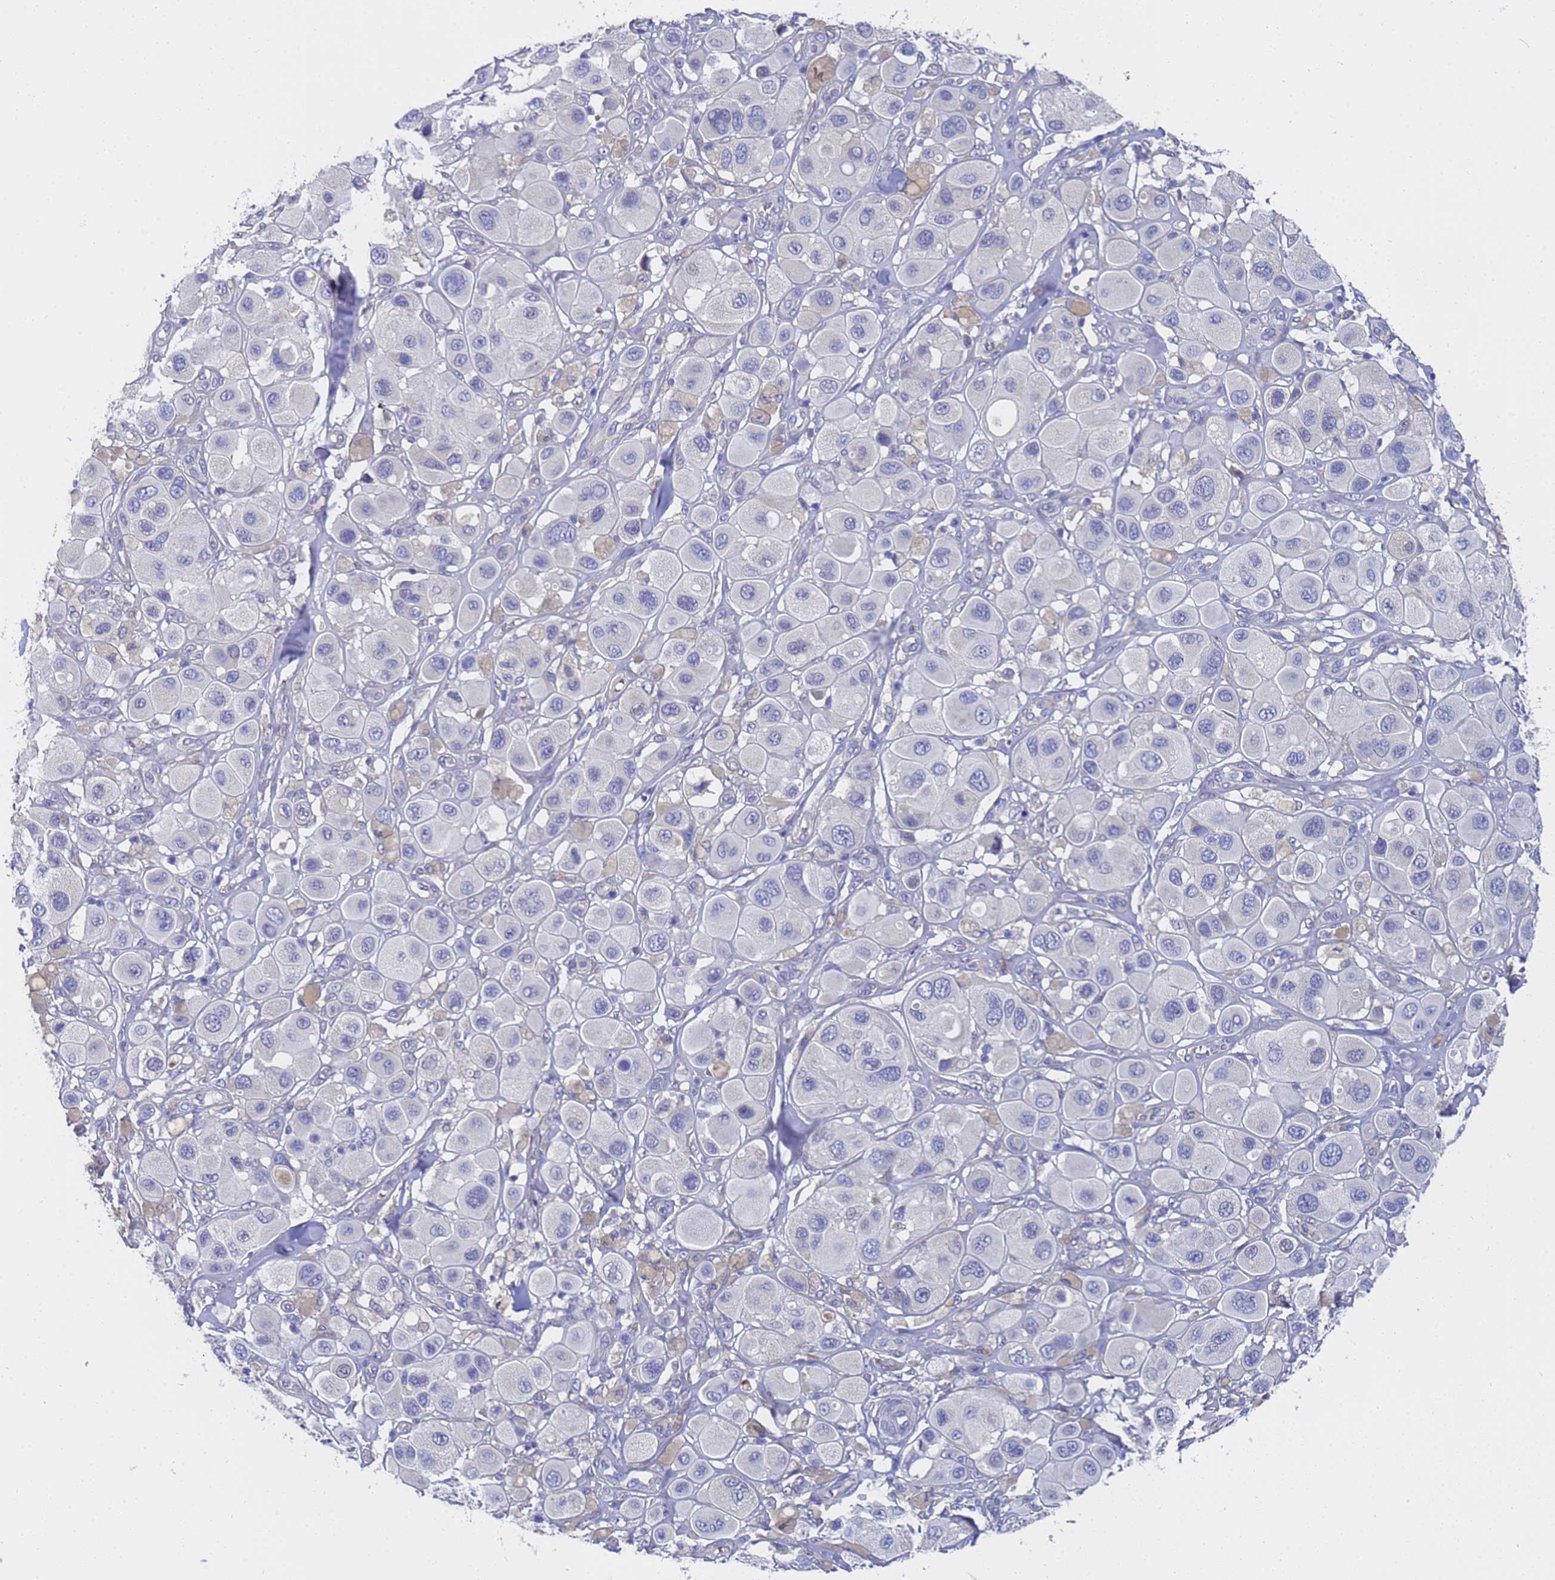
{"staining": {"intensity": "negative", "quantity": "none", "location": "none"}, "tissue": "melanoma", "cell_type": "Tumor cells", "image_type": "cancer", "snomed": [{"axis": "morphology", "description": "Malignant melanoma, Metastatic site"}, {"axis": "topography", "description": "Skin"}], "caption": "IHC image of neoplastic tissue: melanoma stained with DAB exhibits no significant protein staining in tumor cells.", "gene": "TM4SF4", "patient": {"sex": "male", "age": 41}}